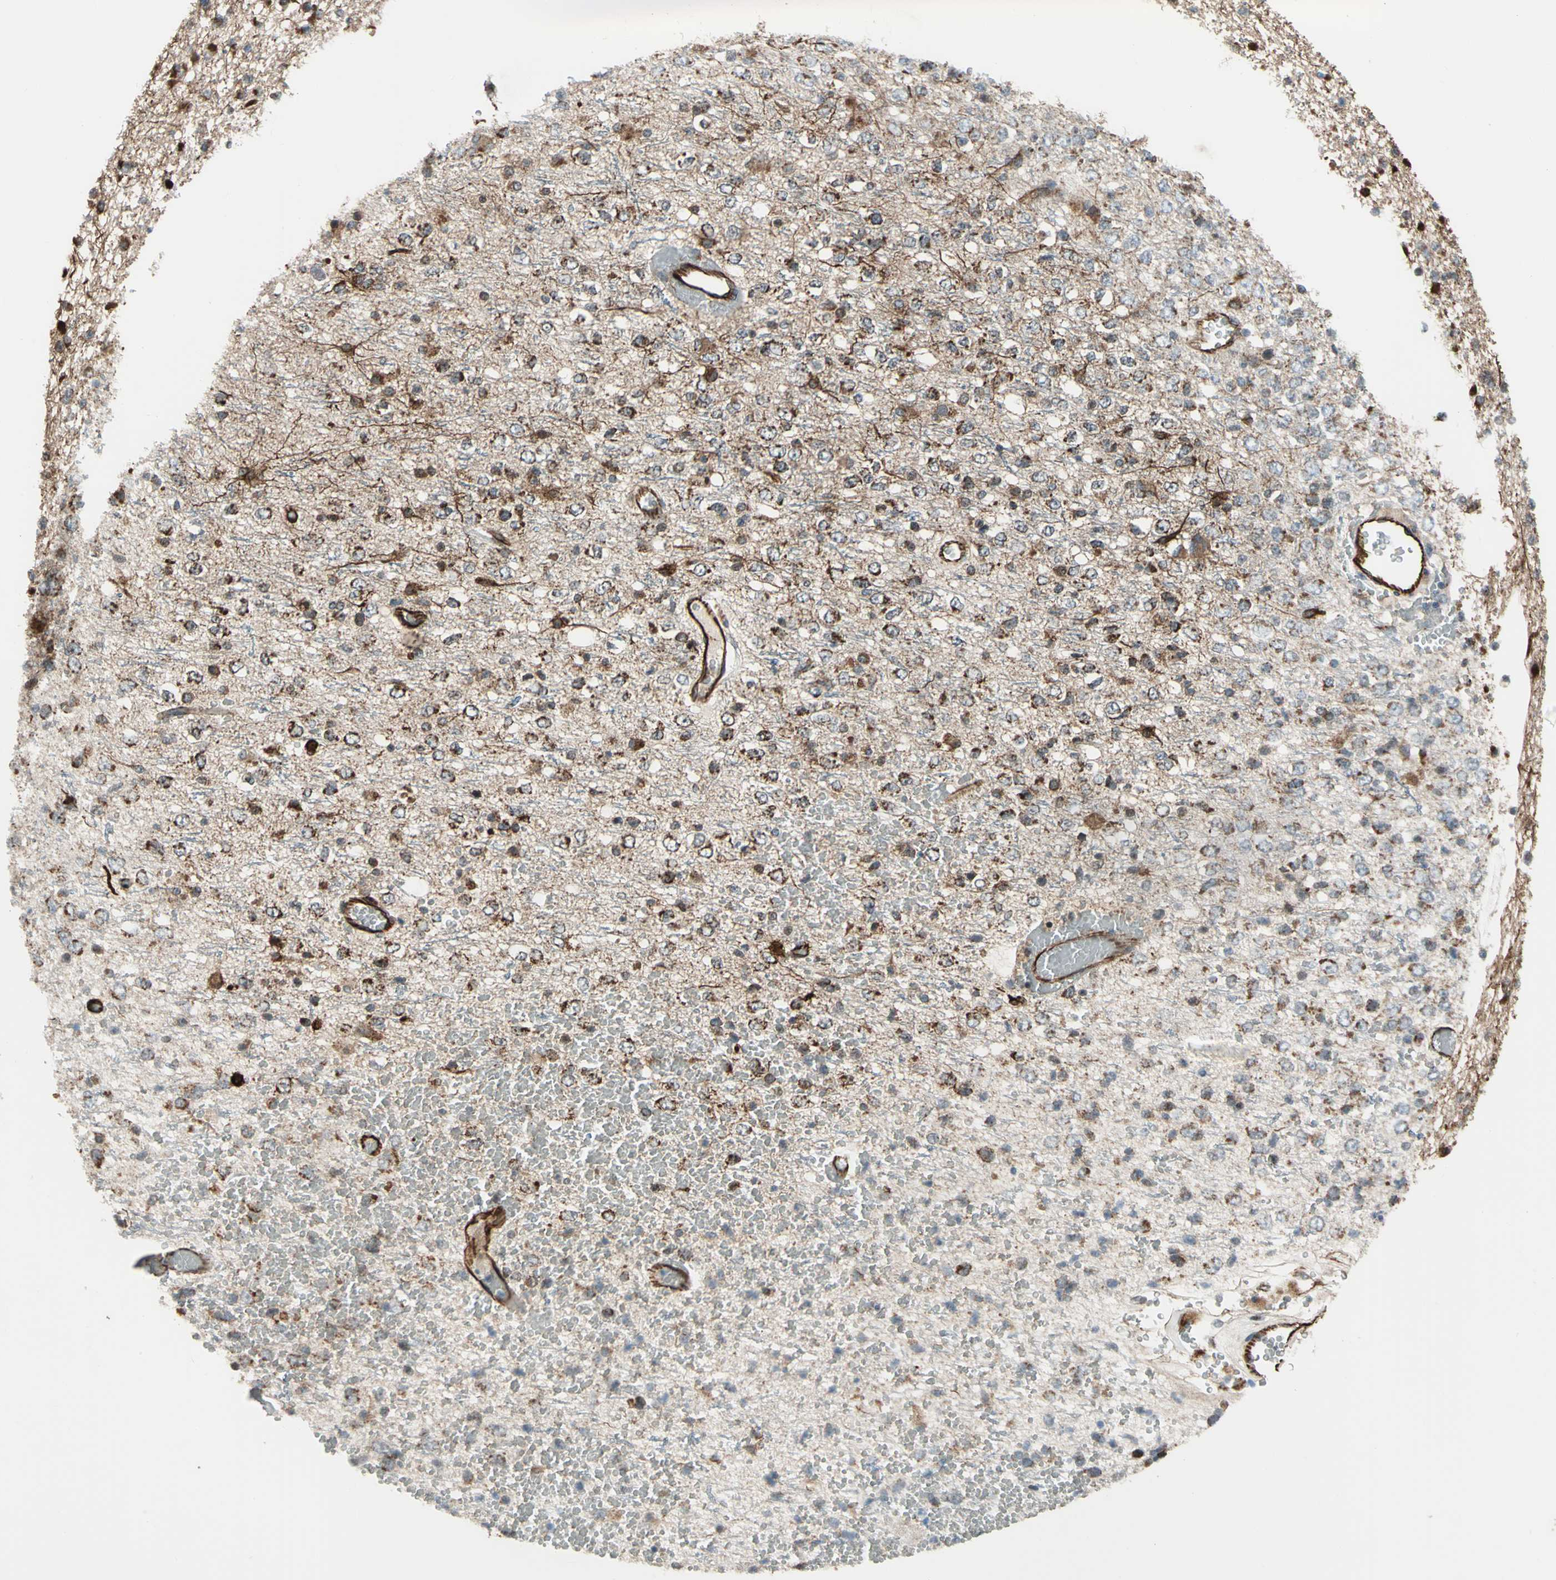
{"staining": {"intensity": "strong", "quantity": ">75%", "location": "cytoplasmic/membranous"}, "tissue": "glioma", "cell_type": "Tumor cells", "image_type": "cancer", "snomed": [{"axis": "morphology", "description": "Glioma, malignant, High grade"}, {"axis": "topography", "description": "pancreas cauda"}], "caption": "The photomicrograph demonstrates staining of malignant high-grade glioma, revealing strong cytoplasmic/membranous protein positivity (brown color) within tumor cells. Immunohistochemistry stains the protein in brown and the nuclei are stained blue.", "gene": "EXD2", "patient": {"sex": "male", "age": 60}}